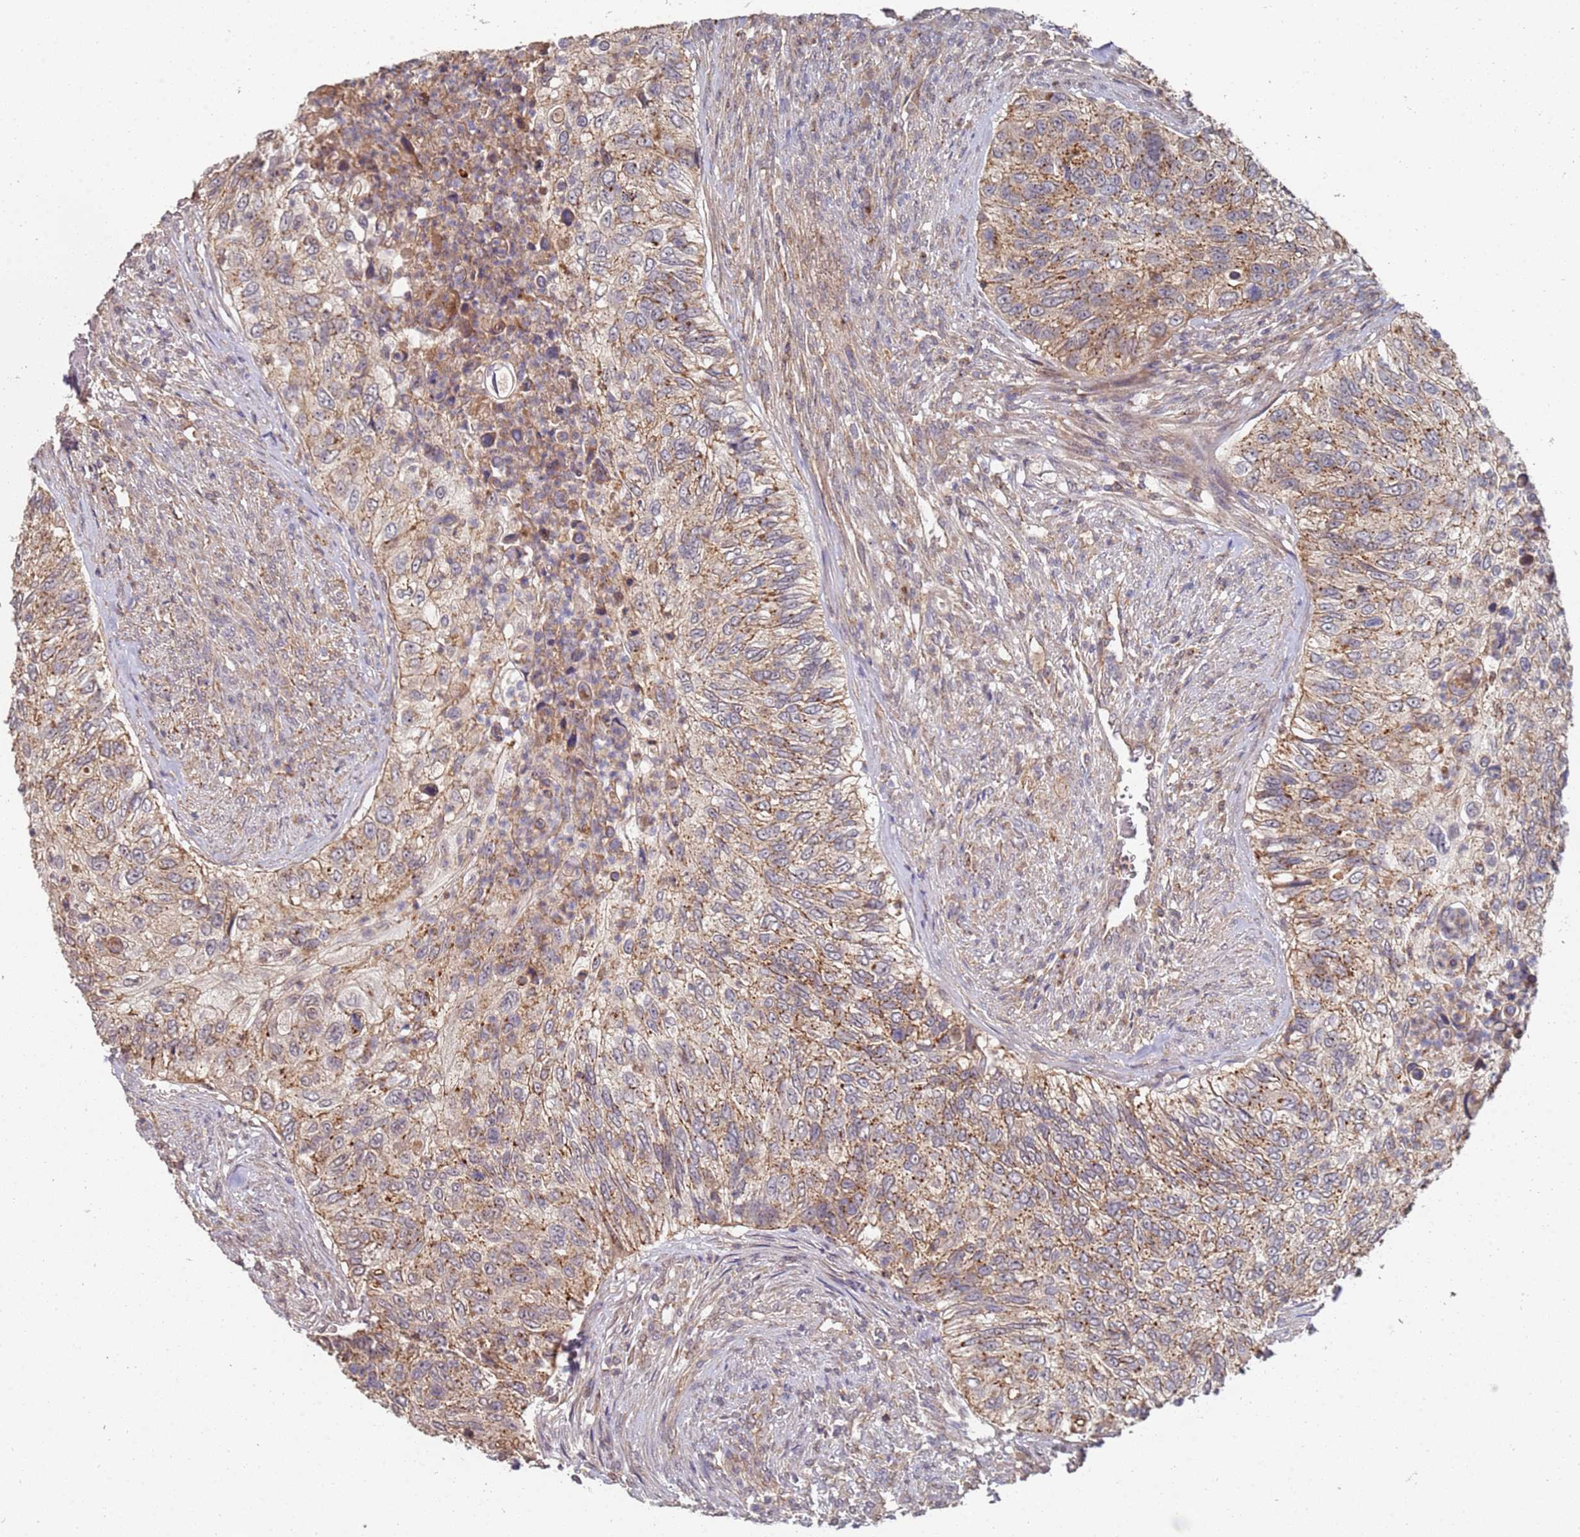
{"staining": {"intensity": "moderate", "quantity": ">75%", "location": "cytoplasmic/membranous"}, "tissue": "urothelial cancer", "cell_type": "Tumor cells", "image_type": "cancer", "snomed": [{"axis": "morphology", "description": "Urothelial carcinoma, High grade"}, {"axis": "topography", "description": "Urinary bladder"}], "caption": "A brown stain shows moderate cytoplasmic/membranous staining of a protein in human high-grade urothelial carcinoma tumor cells. (Stains: DAB (3,3'-diaminobenzidine) in brown, nuclei in blue, Microscopy: brightfield microscopy at high magnification).", "gene": "ABCB6", "patient": {"sex": "female", "age": 60}}